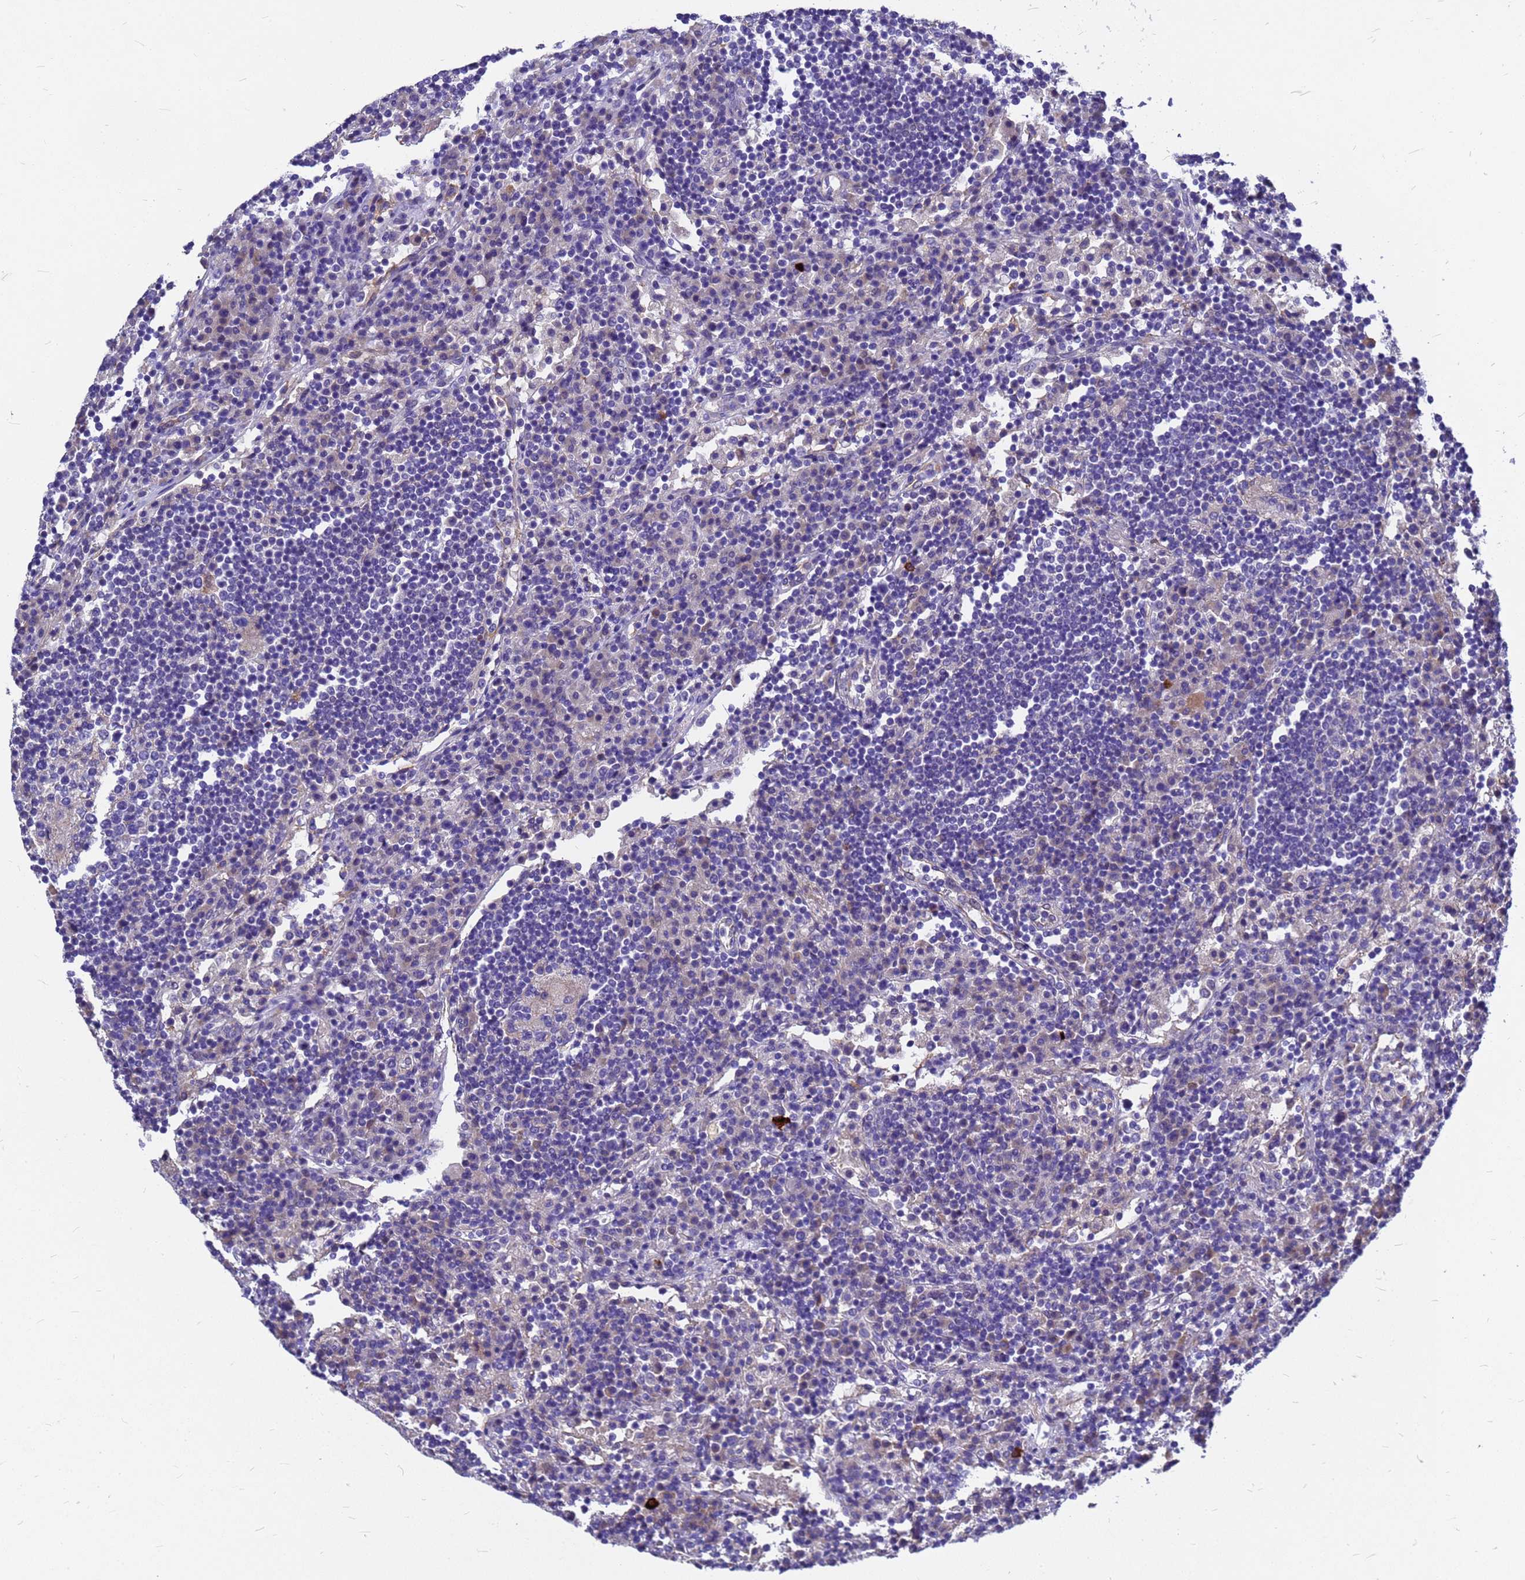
{"staining": {"intensity": "negative", "quantity": "none", "location": "none"}, "tissue": "lymph node", "cell_type": "Germinal center cells", "image_type": "normal", "snomed": [{"axis": "morphology", "description": "Normal tissue, NOS"}, {"axis": "topography", "description": "Lymph node"}], "caption": "Immunohistochemistry of benign lymph node demonstrates no positivity in germinal center cells. Nuclei are stained in blue.", "gene": "FBXW5", "patient": {"sex": "female", "age": 53}}